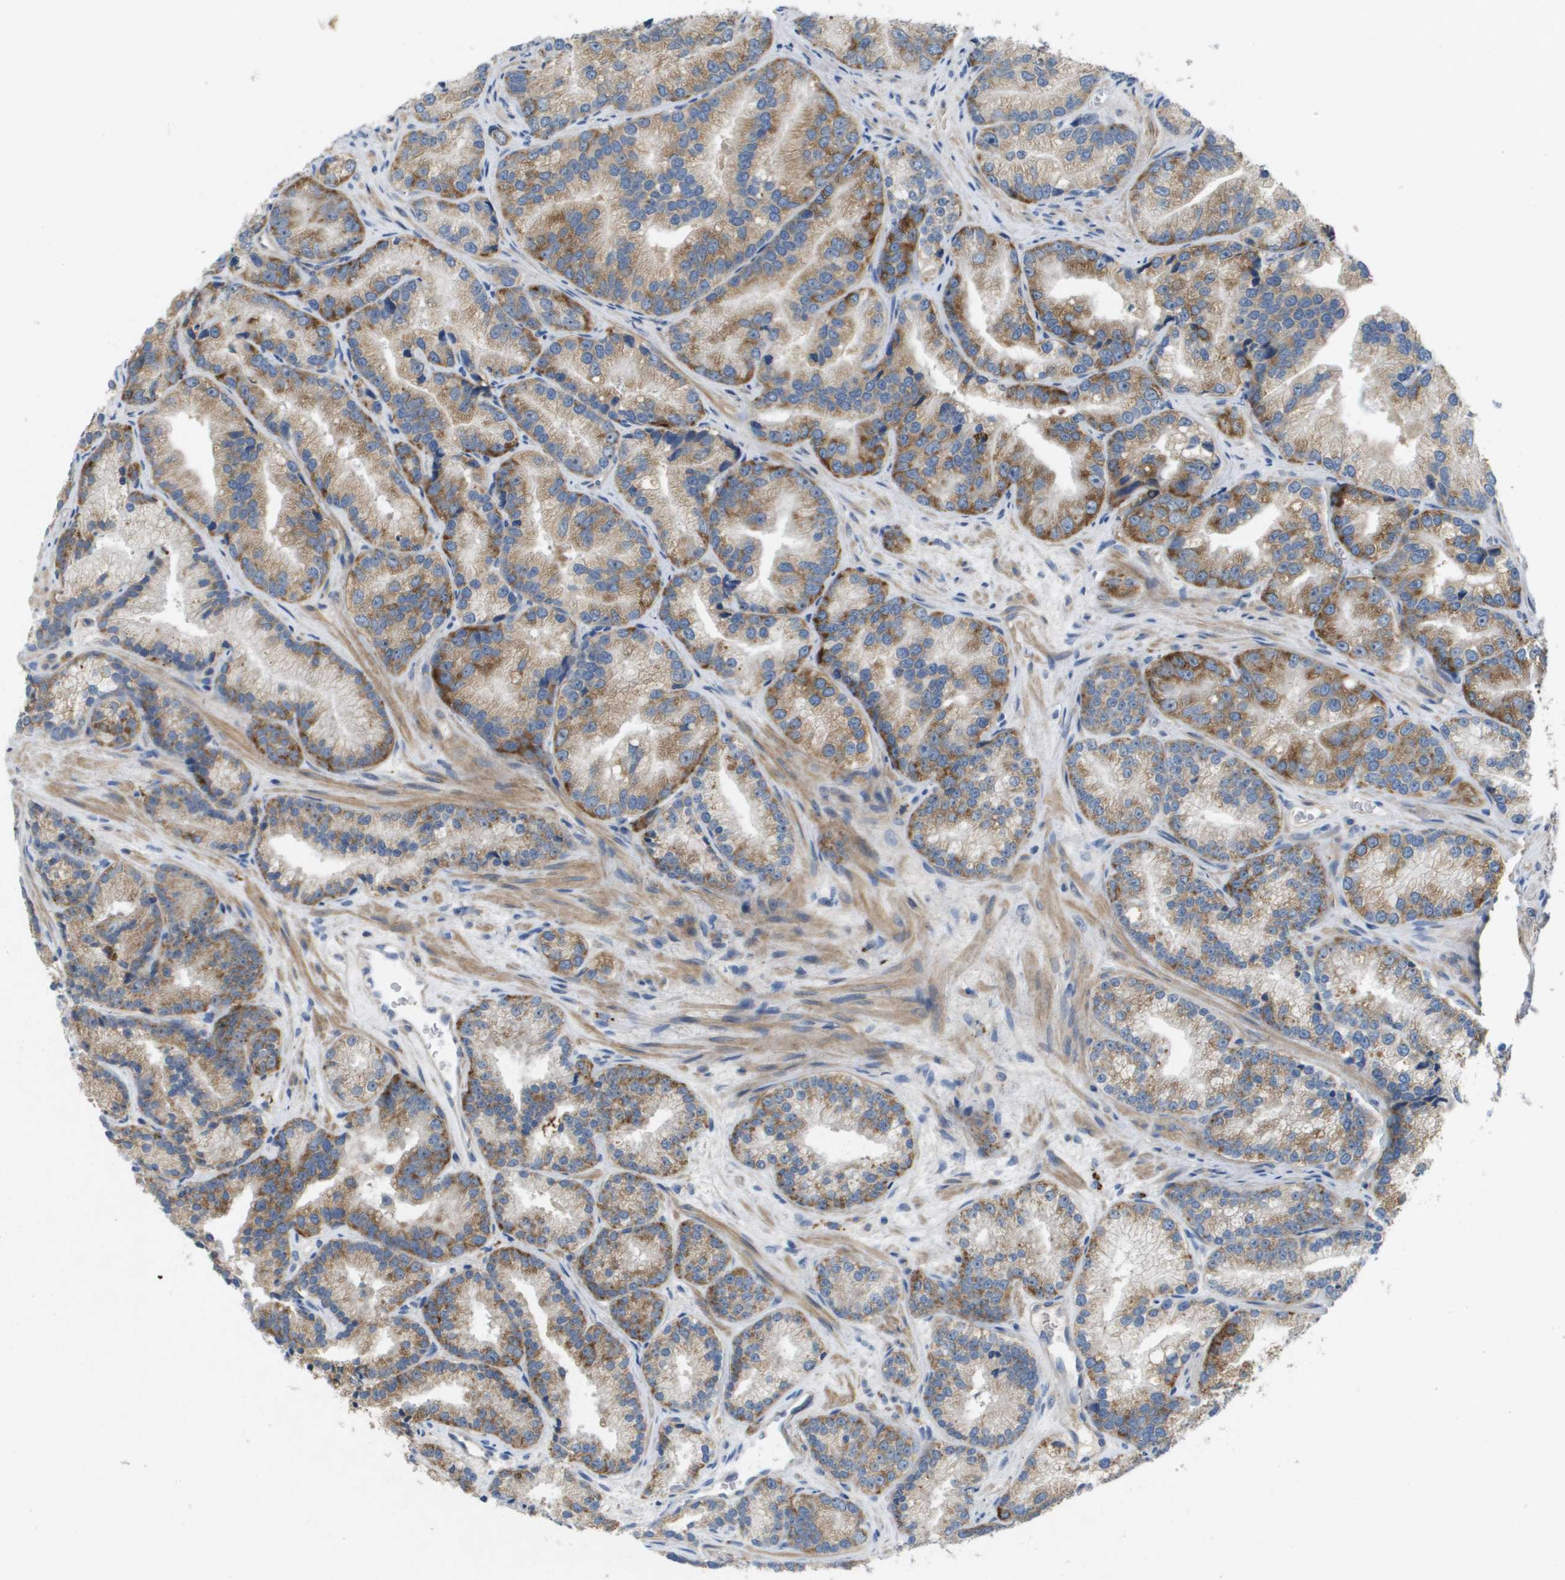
{"staining": {"intensity": "moderate", "quantity": ">75%", "location": "cytoplasmic/membranous"}, "tissue": "prostate cancer", "cell_type": "Tumor cells", "image_type": "cancer", "snomed": [{"axis": "morphology", "description": "Adenocarcinoma, Low grade"}, {"axis": "topography", "description": "Prostate"}], "caption": "Protein analysis of low-grade adenocarcinoma (prostate) tissue demonstrates moderate cytoplasmic/membranous expression in approximately >75% of tumor cells. Using DAB (3,3'-diaminobenzidine) (brown) and hematoxylin (blue) stains, captured at high magnification using brightfield microscopy.", "gene": "B3GNT5", "patient": {"sex": "male", "age": 89}}